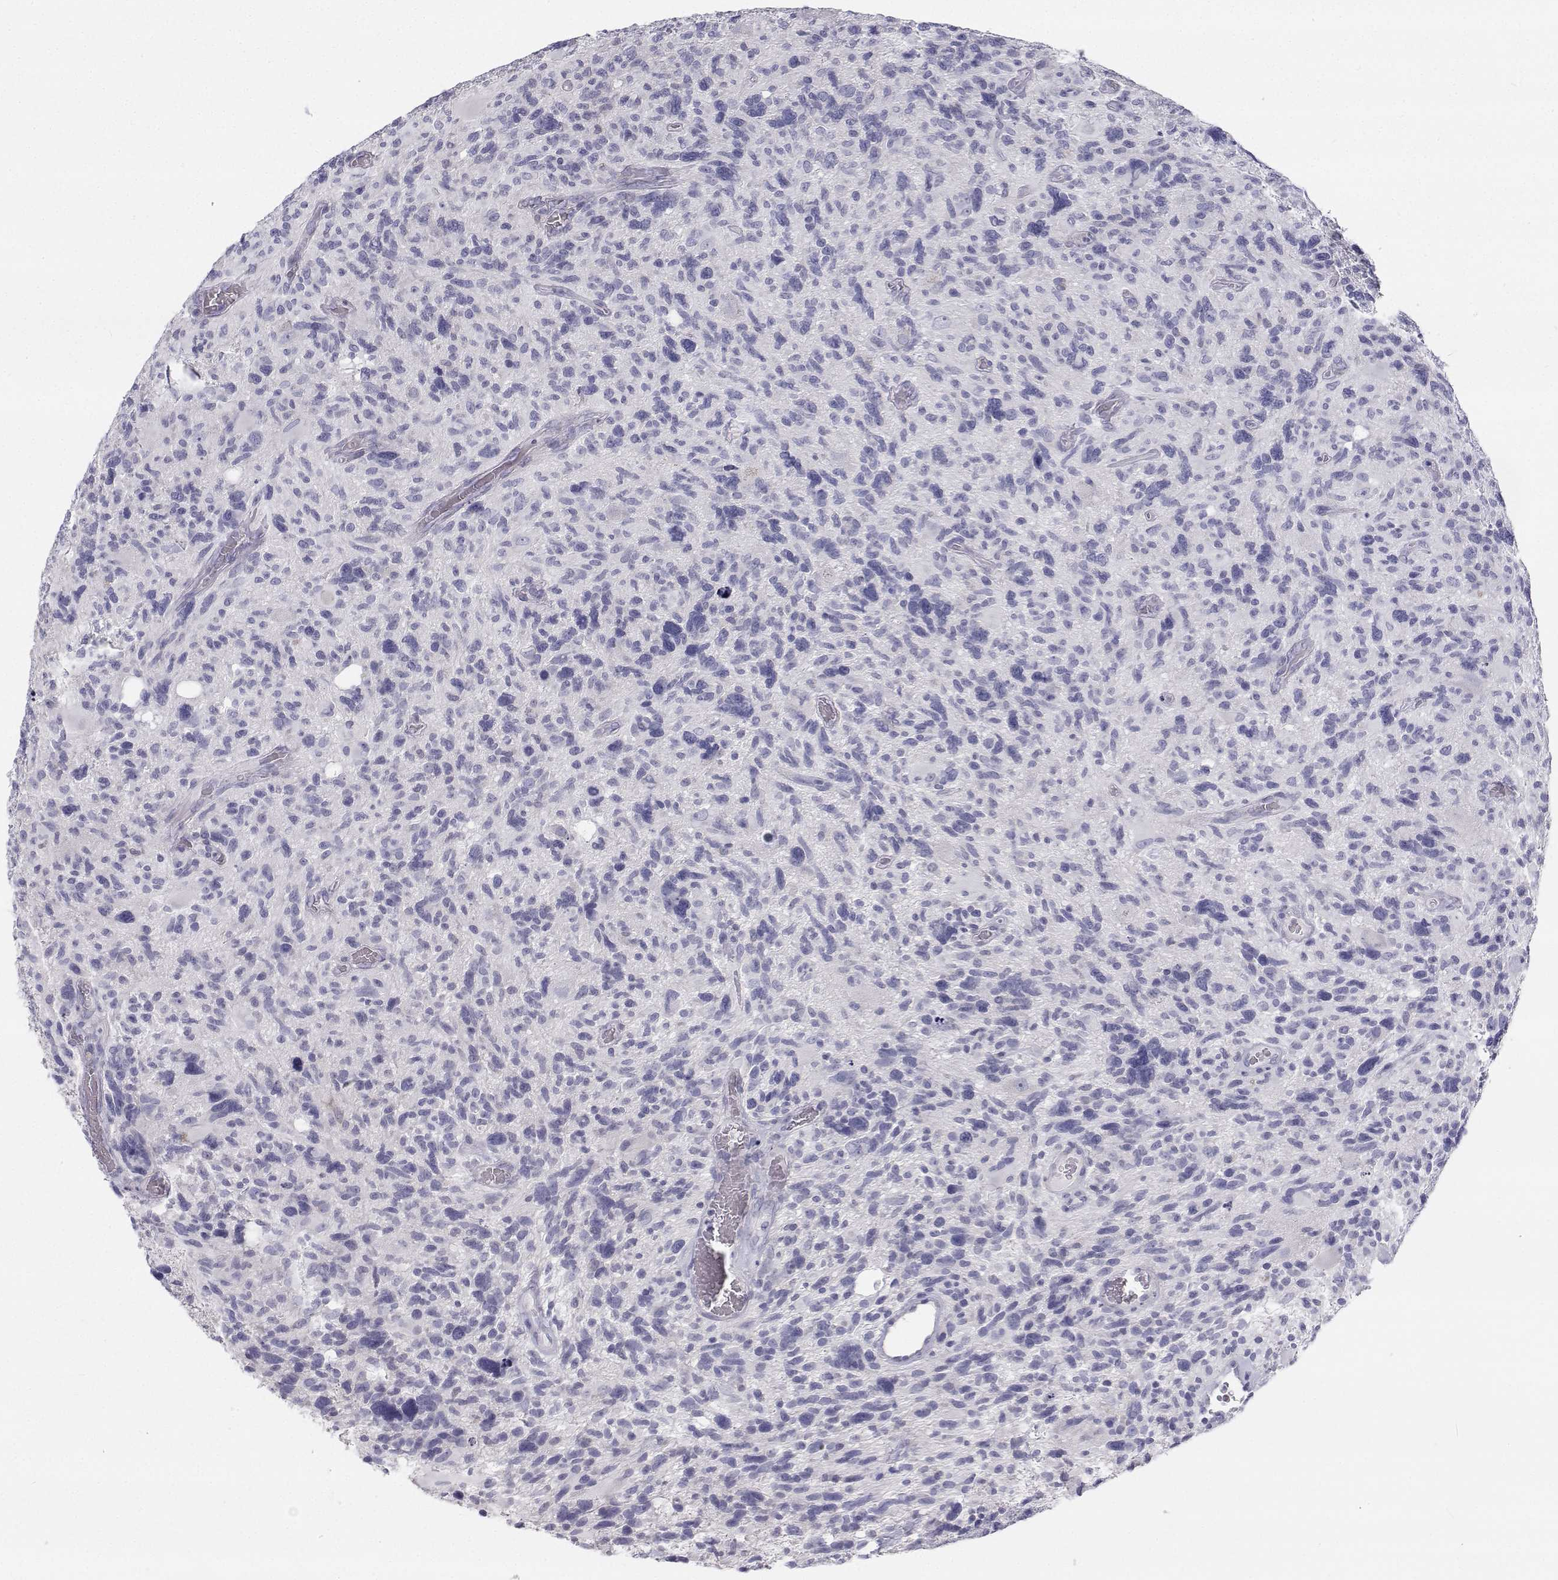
{"staining": {"intensity": "negative", "quantity": "none", "location": "none"}, "tissue": "glioma", "cell_type": "Tumor cells", "image_type": "cancer", "snomed": [{"axis": "morphology", "description": "Glioma, malignant, High grade"}, {"axis": "topography", "description": "Brain"}], "caption": "High power microscopy micrograph of an immunohistochemistry micrograph of high-grade glioma (malignant), revealing no significant staining in tumor cells.", "gene": "TTN", "patient": {"sex": "male", "age": 49}}